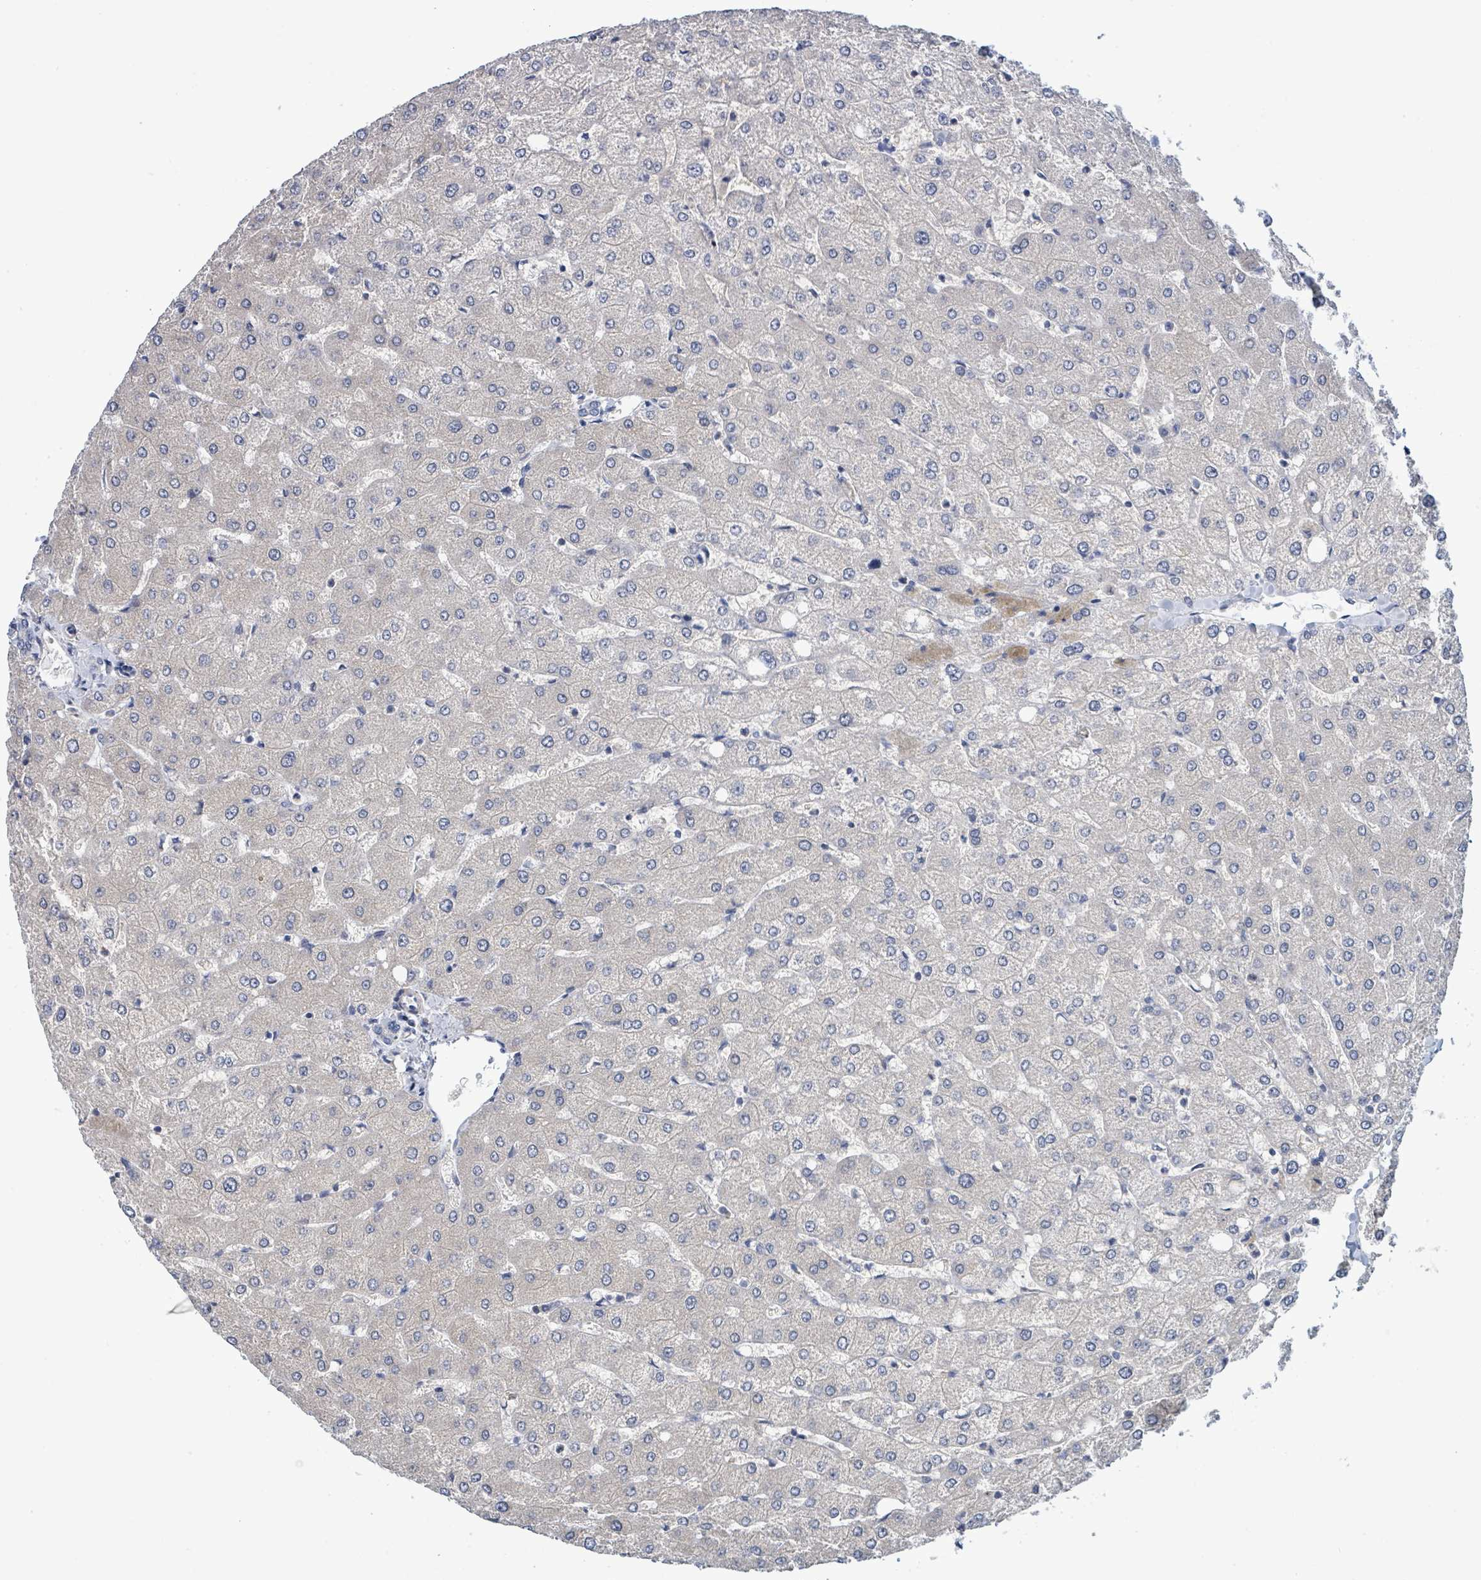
{"staining": {"intensity": "negative", "quantity": "none", "location": "none"}, "tissue": "liver", "cell_type": "Cholangiocytes", "image_type": "normal", "snomed": [{"axis": "morphology", "description": "Normal tissue, NOS"}, {"axis": "topography", "description": "Liver"}], "caption": "Immunohistochemistry image of unremarkable liver: liver stained with DAB (3,3'-diaminobenzidine) exhibits no significant protein staining in cholangiocytes. Nuclei are stained in blue.", "gene": "C9orf152", "patient": {"sex": "female", "age": 54}}